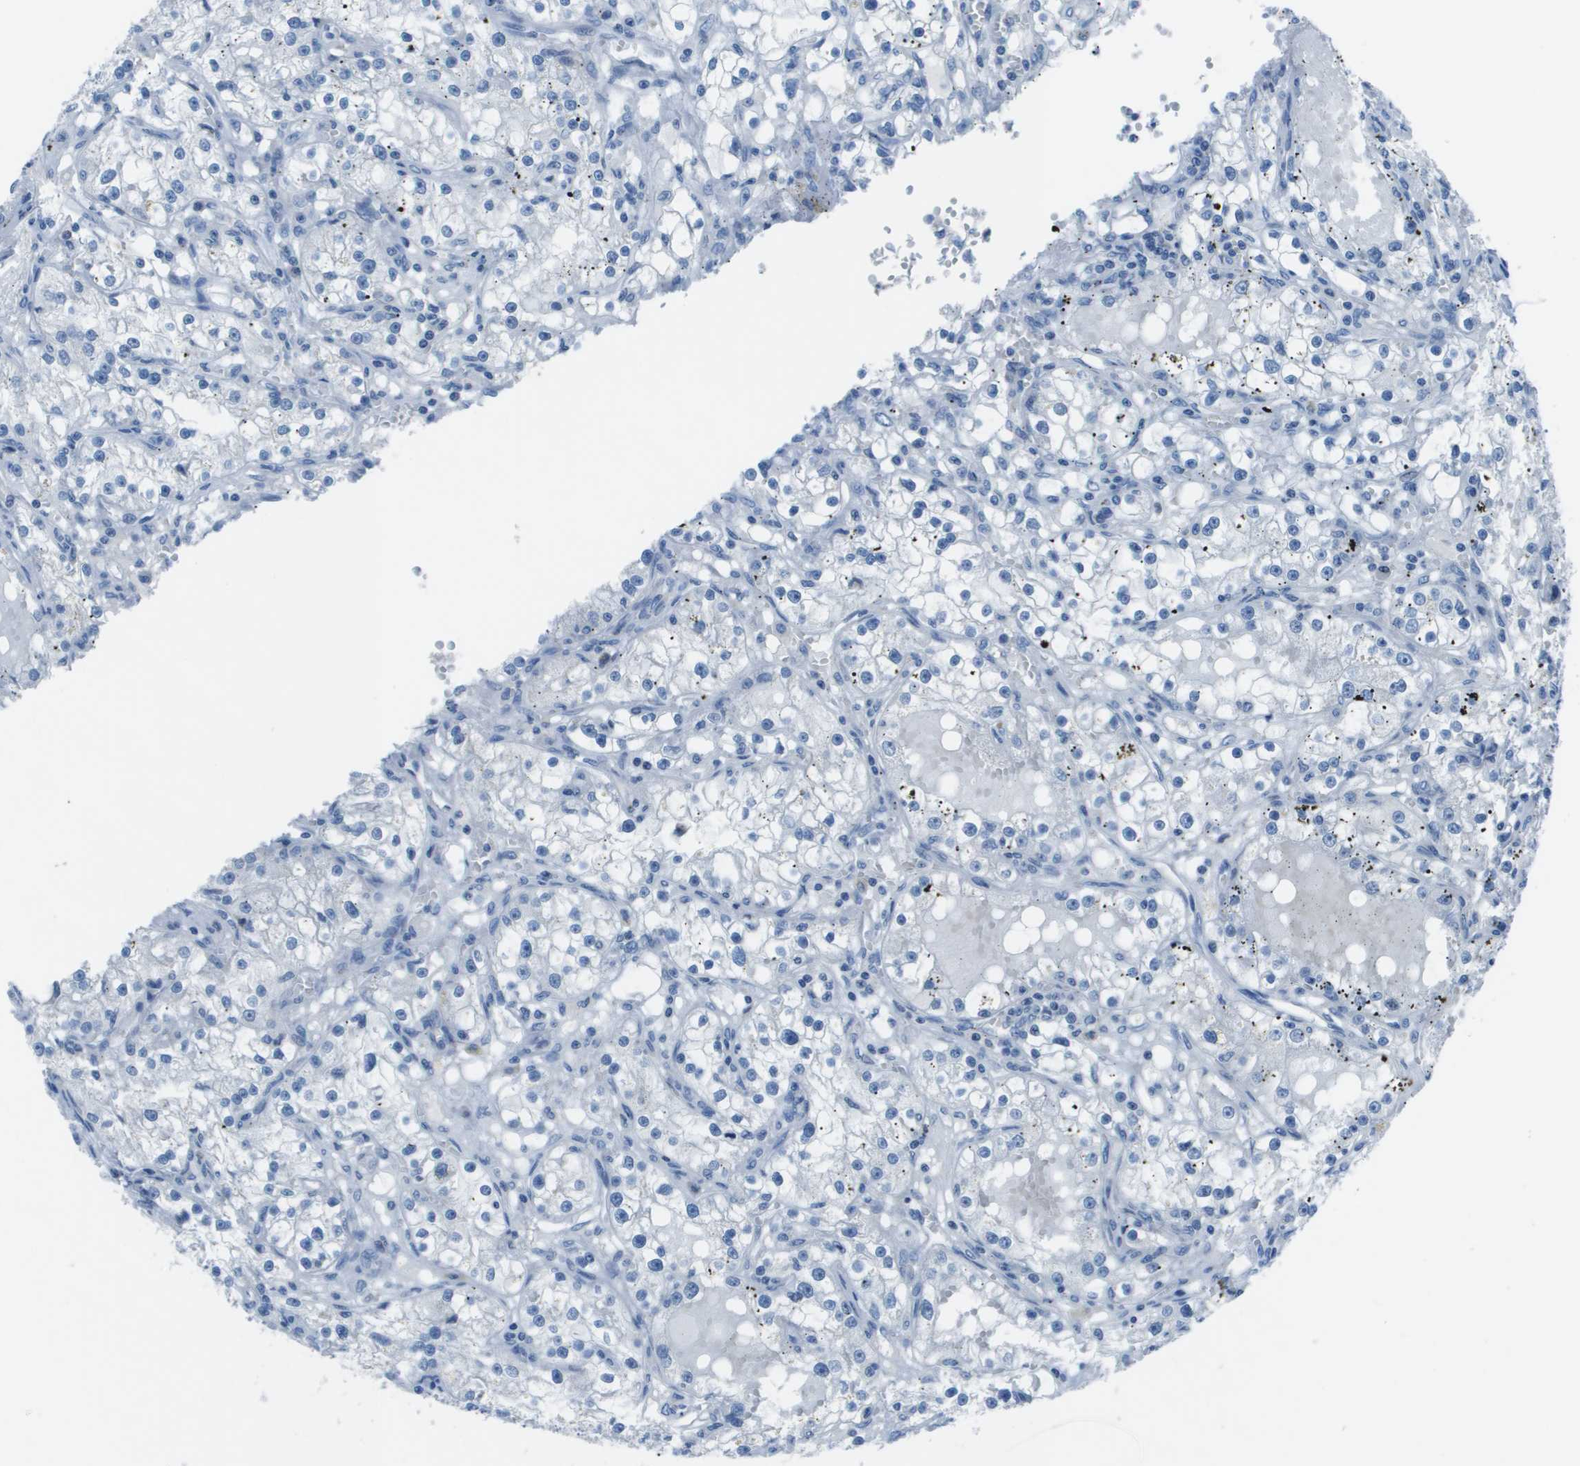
{"staining": {"intensity": "negative", "quantity": "none", "location": "none"}, "tissue": "renal cancer", "cell_type": "Tumor cells", "image_type": "cancer", "snomed": [{"axis": "morphology", "description": "Adenocarcinoma, NOS"}, {"axis": "topography", "description": "Kidney"}], "caption": "Tumor cells show no significant staining in renal cancer (adenocarcinoma). Brightfield microscopy of immunohistochemistry (IHC) stained with DAB (brown) and hematoxylin (blue), captured at high magnification.", "gene": "STIP1", "patient": {"sex": "male", "age": 56}}